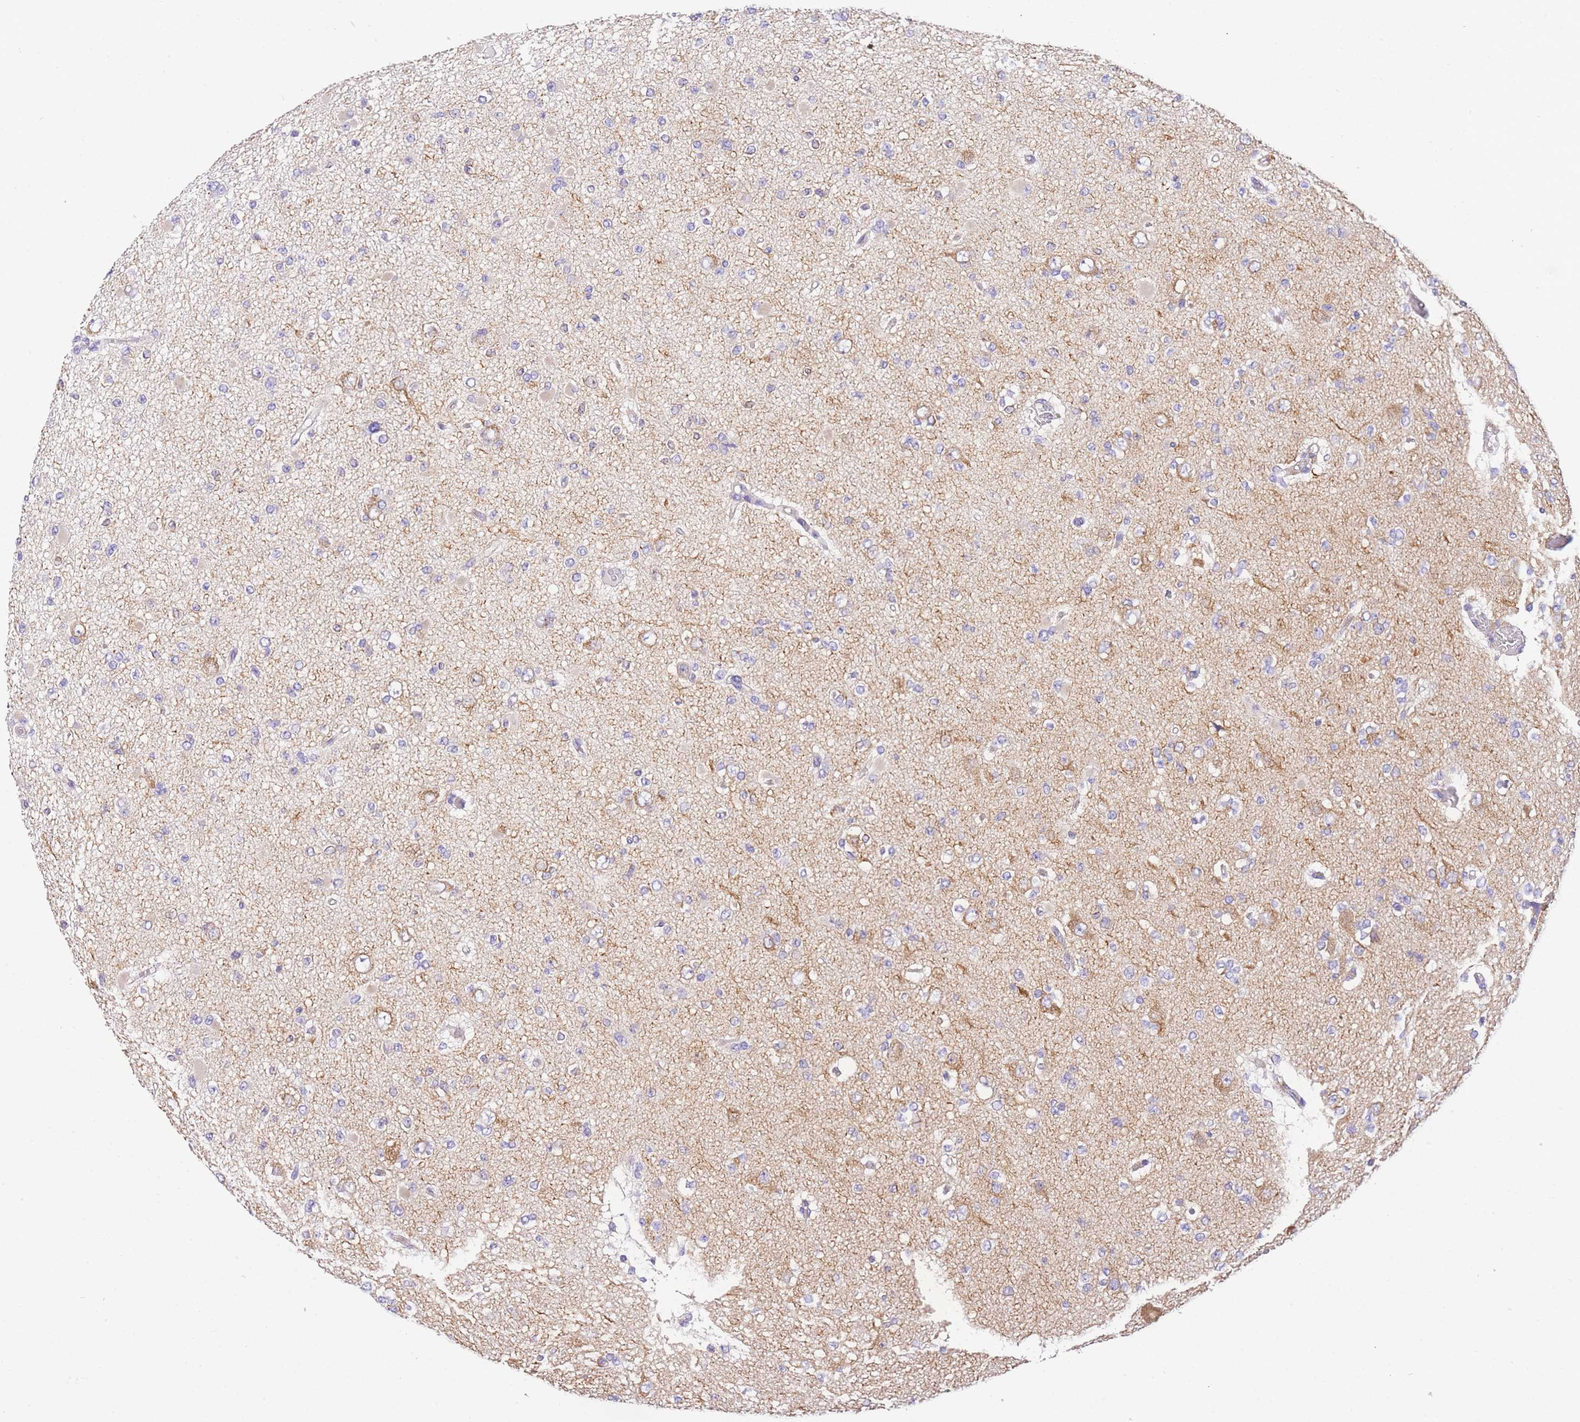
{"staining": {"intensity": "negative", "quantity": "none", "location": "none"}, "tissue": "glioma", "cell_type": "Tumor cells", "image_type": "cancer", "snomed": [{"axis": "morphology", "description": "Glioma, malignant, Low grade"}, {"axis": "topography", "description": "Brain"}], "caption": "This is an immunohistochemistry (IHC) photomicrograph of glioma. There is no staining in tumor cells.", "gene": "EPN2", "patient": {"sex": "female", "age": 22}}